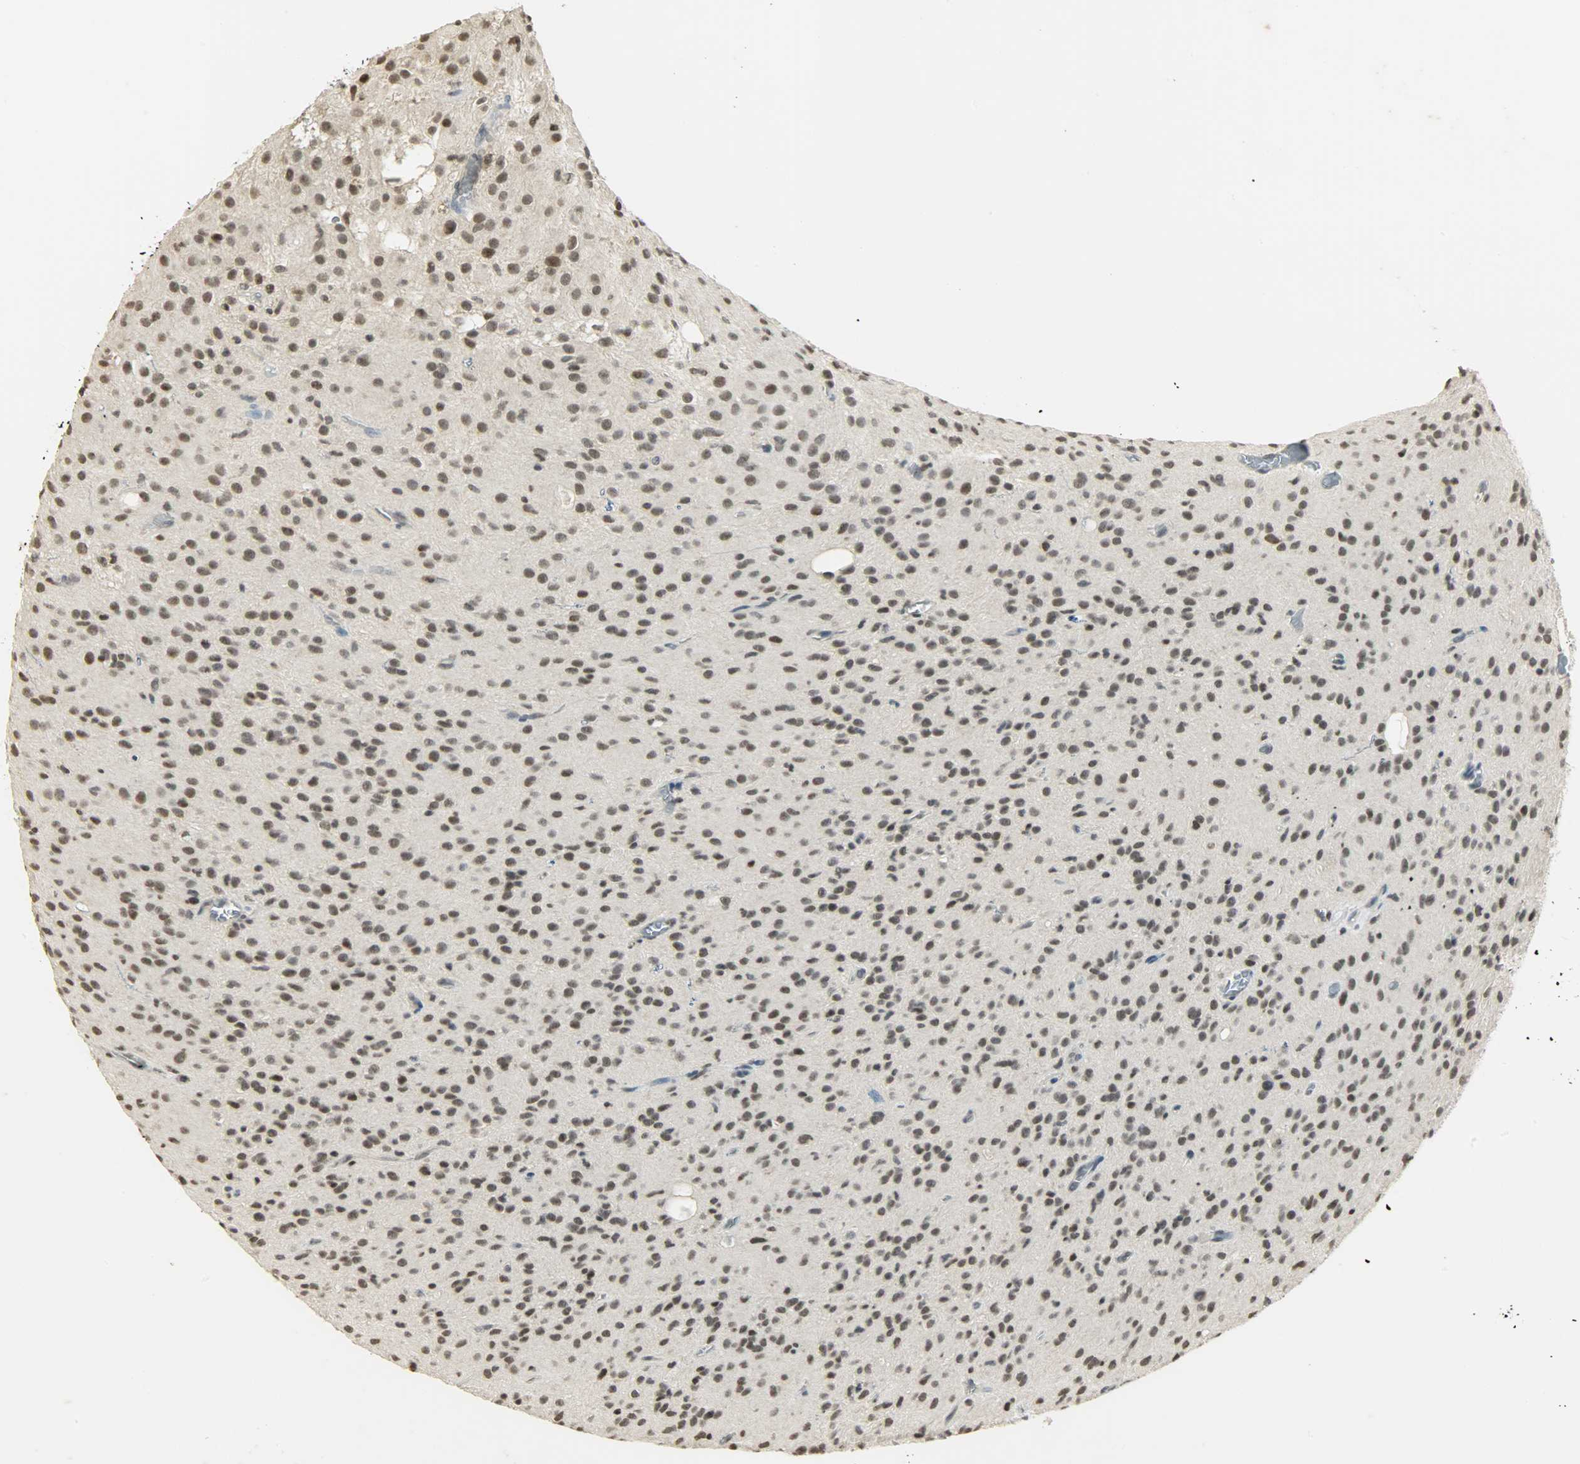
{"staining": {"intensity": "weak", "quantity": "25%-75%", "location": "nuclear"}, "tissue": "glioma", "cell_type": "Tumor cells", "image_type": "cancer", "snomed": [{"axis": "morphology", "description": "Glioma, malignant, High grade"}, {"axis": "topography", "description": "Brain"}], "caption": "The immunohistochemical stain highlights weak nuclear staining in tumor cells of malignant glioma (high-grade) tissue.", "gene": "SMARCA5", "patient": {"sex": "female", "age": 59}}